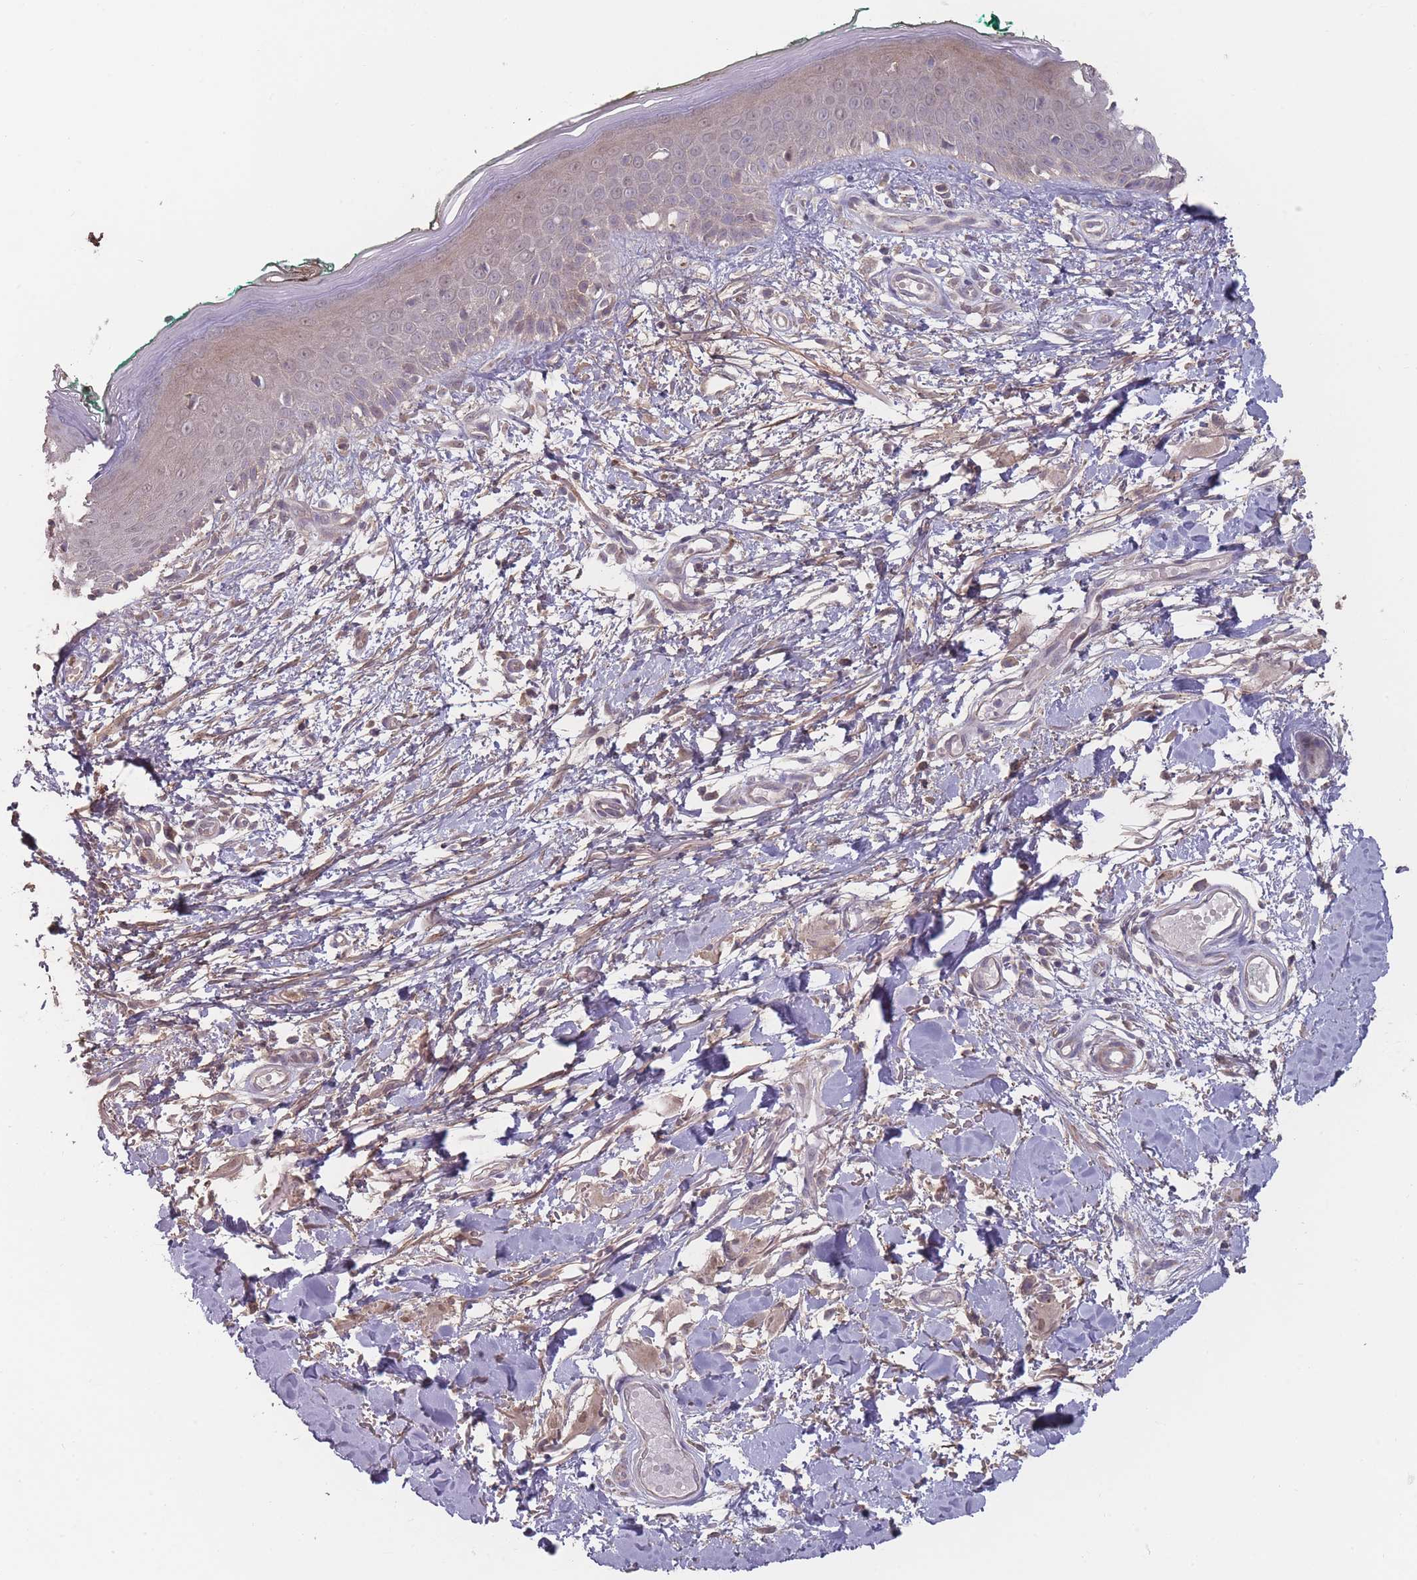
{"staining": {"intensity": "moderate", "quantity": ">75%", "location": "cytoplasmic/membranous"}, "tissue": "skin", "cell_type": "Fibroblasts", "image_type": "normal", "snomed": [{"axis": "morphology", "description": "Normal tissue, NOS"}, {"axis": "morphology", "description": "Malignant melanoma, NOS"}, {"axis": "topography", "description": "Skin"}], "caption": "Protein analysis of benign skin displays moderate cytoplasmic/membranous expression in approximately >75% of fibroblasts.", "gene": "ERCC6L", "patient": {"sex": "male", "age": 62}}